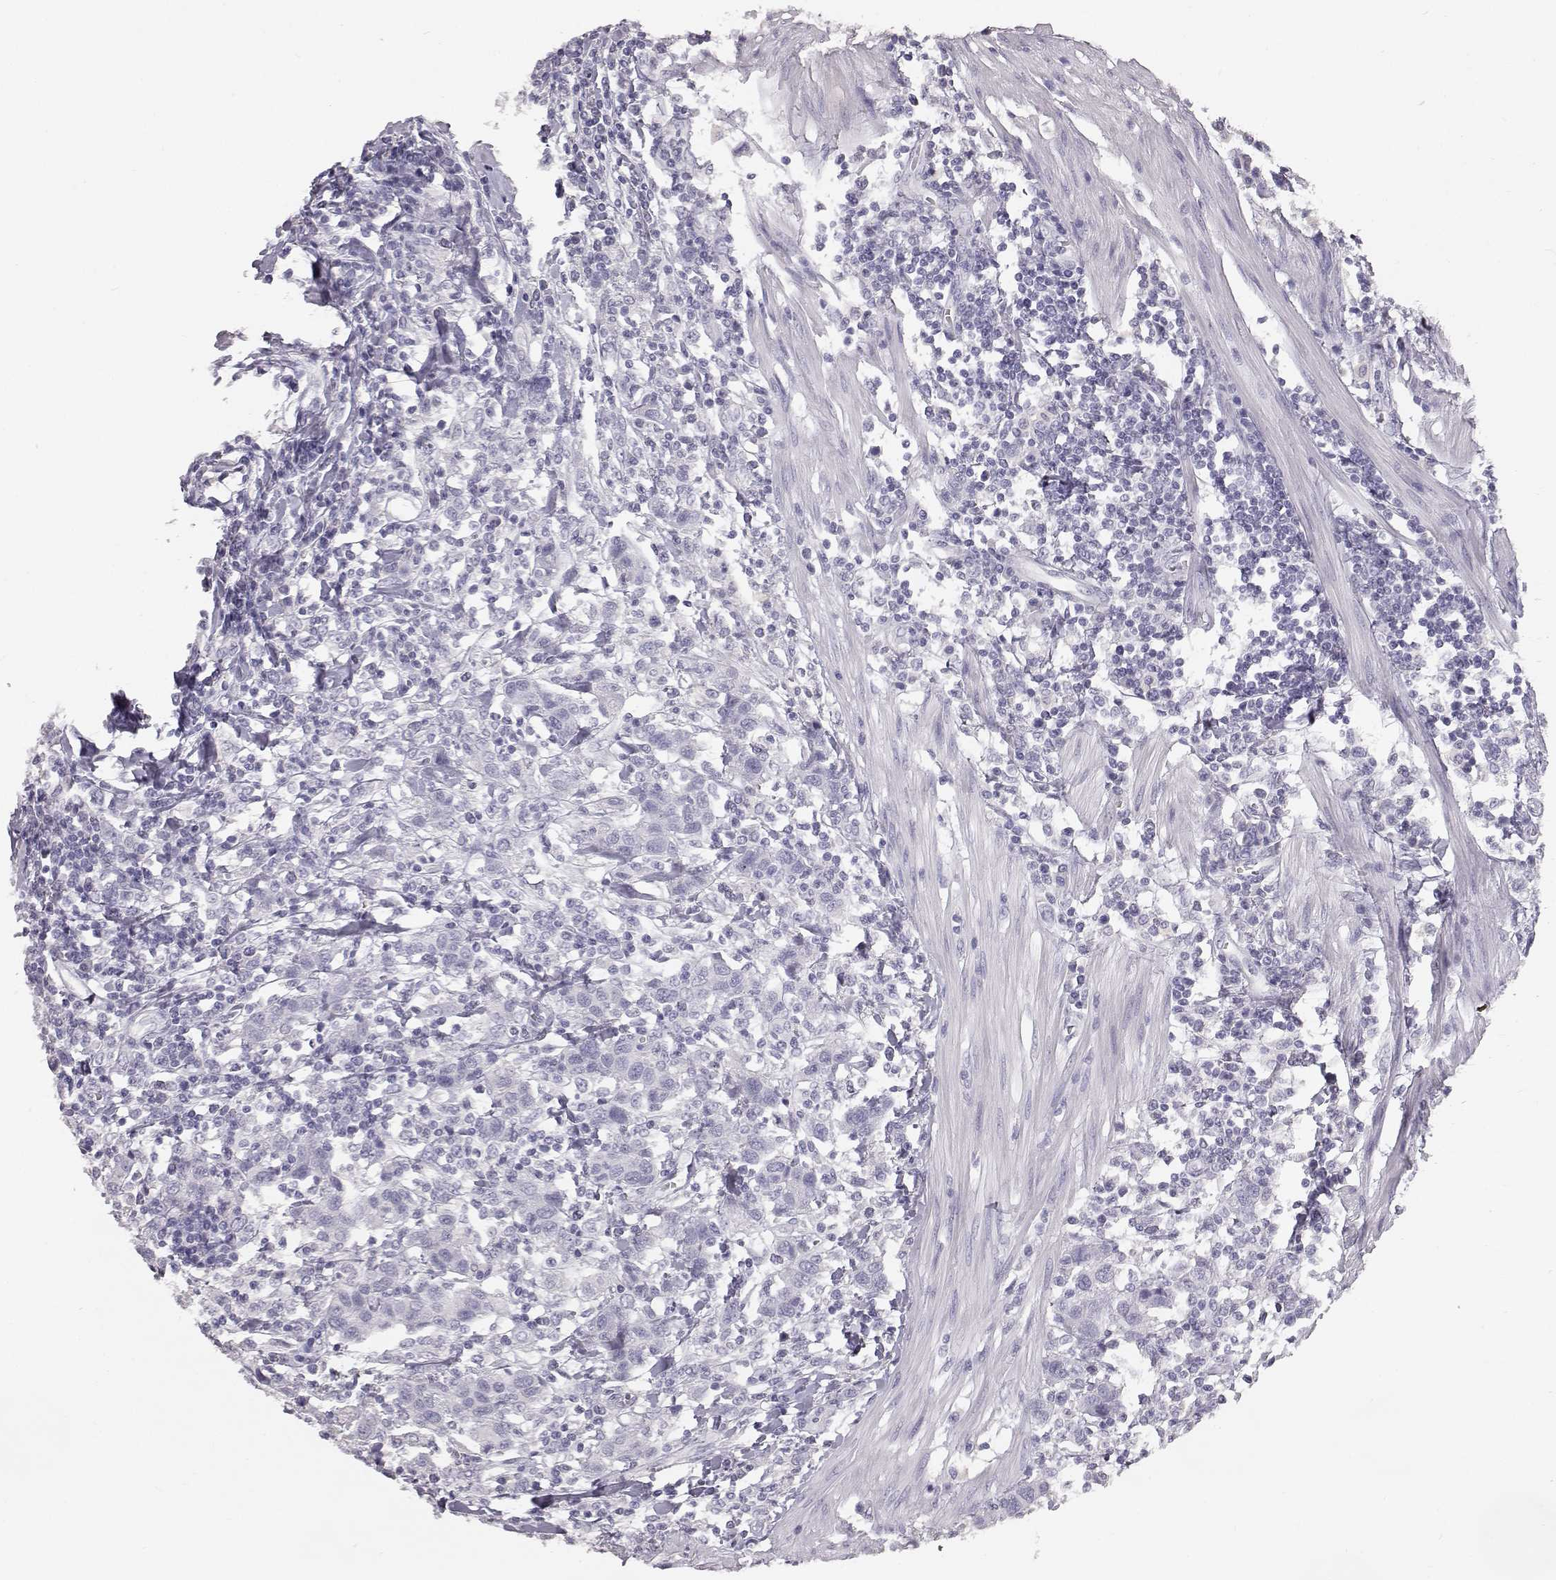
{"staining": {"intensity": "negative", "quantity": "none", "location": "none"}, "tissue": "urothelial cancer", "cell_type": "Tumor cells", "image_type": "cancer", "snomed": [{"axis": "morphology", "description": "Urothelial carcinoma, High grade"}, {"axis": "topography", "description": "Urinary bladder"}], "caption": "Histopathology image shows no significant protein expression in tumor cells of urothelial cancer. The staining is performed using DAB brown chromogen with nuclei counter-stained in using hematoxylin.", "gene": "KRT33A", "patient": {"sex": "female", "age": 58}}